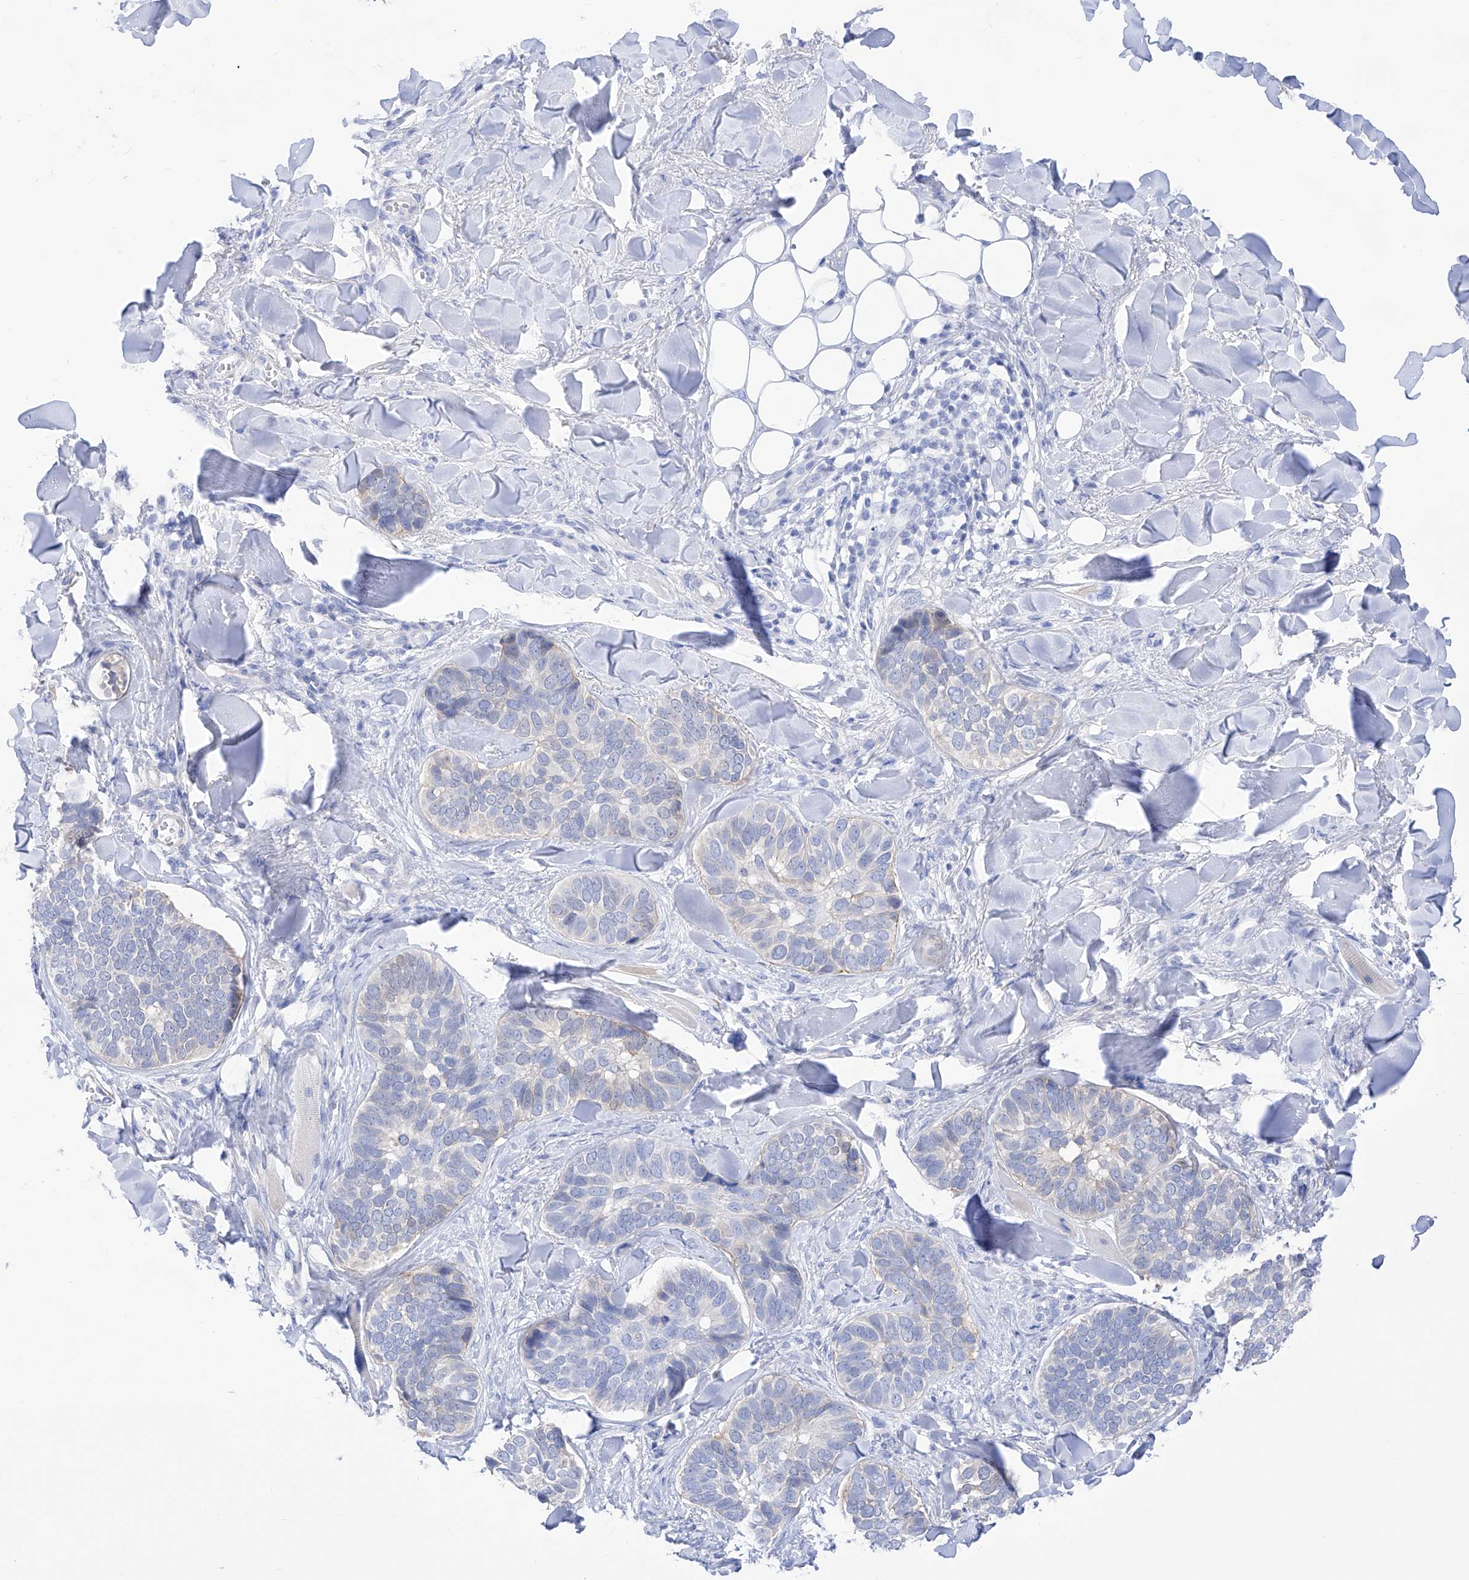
{"staining": {"intensity": "negative", "quantity": "none", "location": "none"}, "tissue": "skin cancer", "cell_type": "Tumor cells", "image_type": "cancer", "snomed": [{"axis": "morphology", "description": "Basal cell carcinoma"}, {"axis": "topography", "description": "Skin"}], "caption": "Immunohistochemical staining of skin basal cell carcinoma reveals no significant expression in tumor cells. Nuclei are stained in blue.", "gene": "TRPC7", "patient": {"sex": "male", "age": 62}}